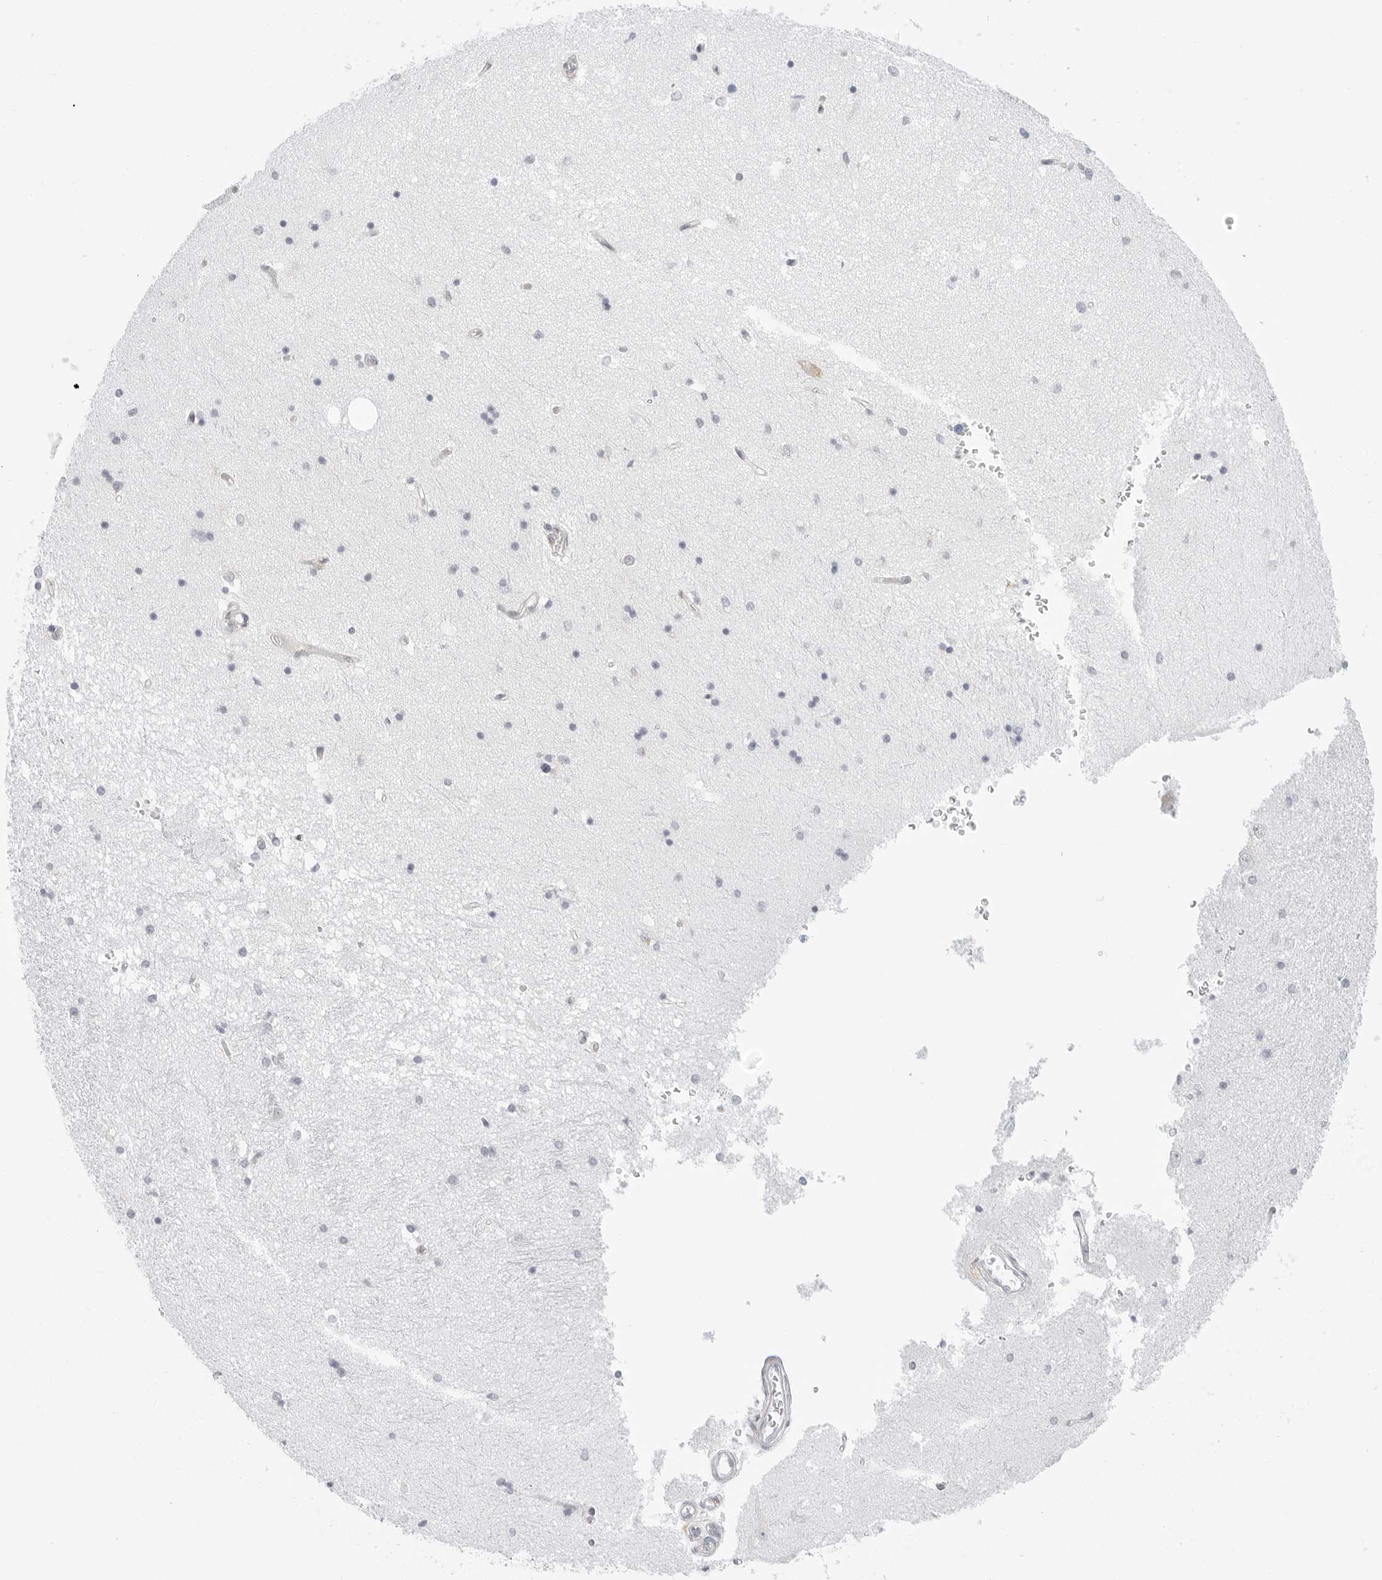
{"staining": {"intensity": "negative", "quantity": "none", "location": "none"}, "tissue": "hippocampus", "cell_type": "Glial cells", "image_type": "normal", "snomed": [{"axis": "morphology", "description": "Normal tissue, NOS"}, {"axis": "topography", "description": "Hippocampus"}], "caption": "The image demonstrates no significant positivity in glial cells of hippocampus.", "gene": "THEM4", "patient": {"sex": "male", "age": 45}}